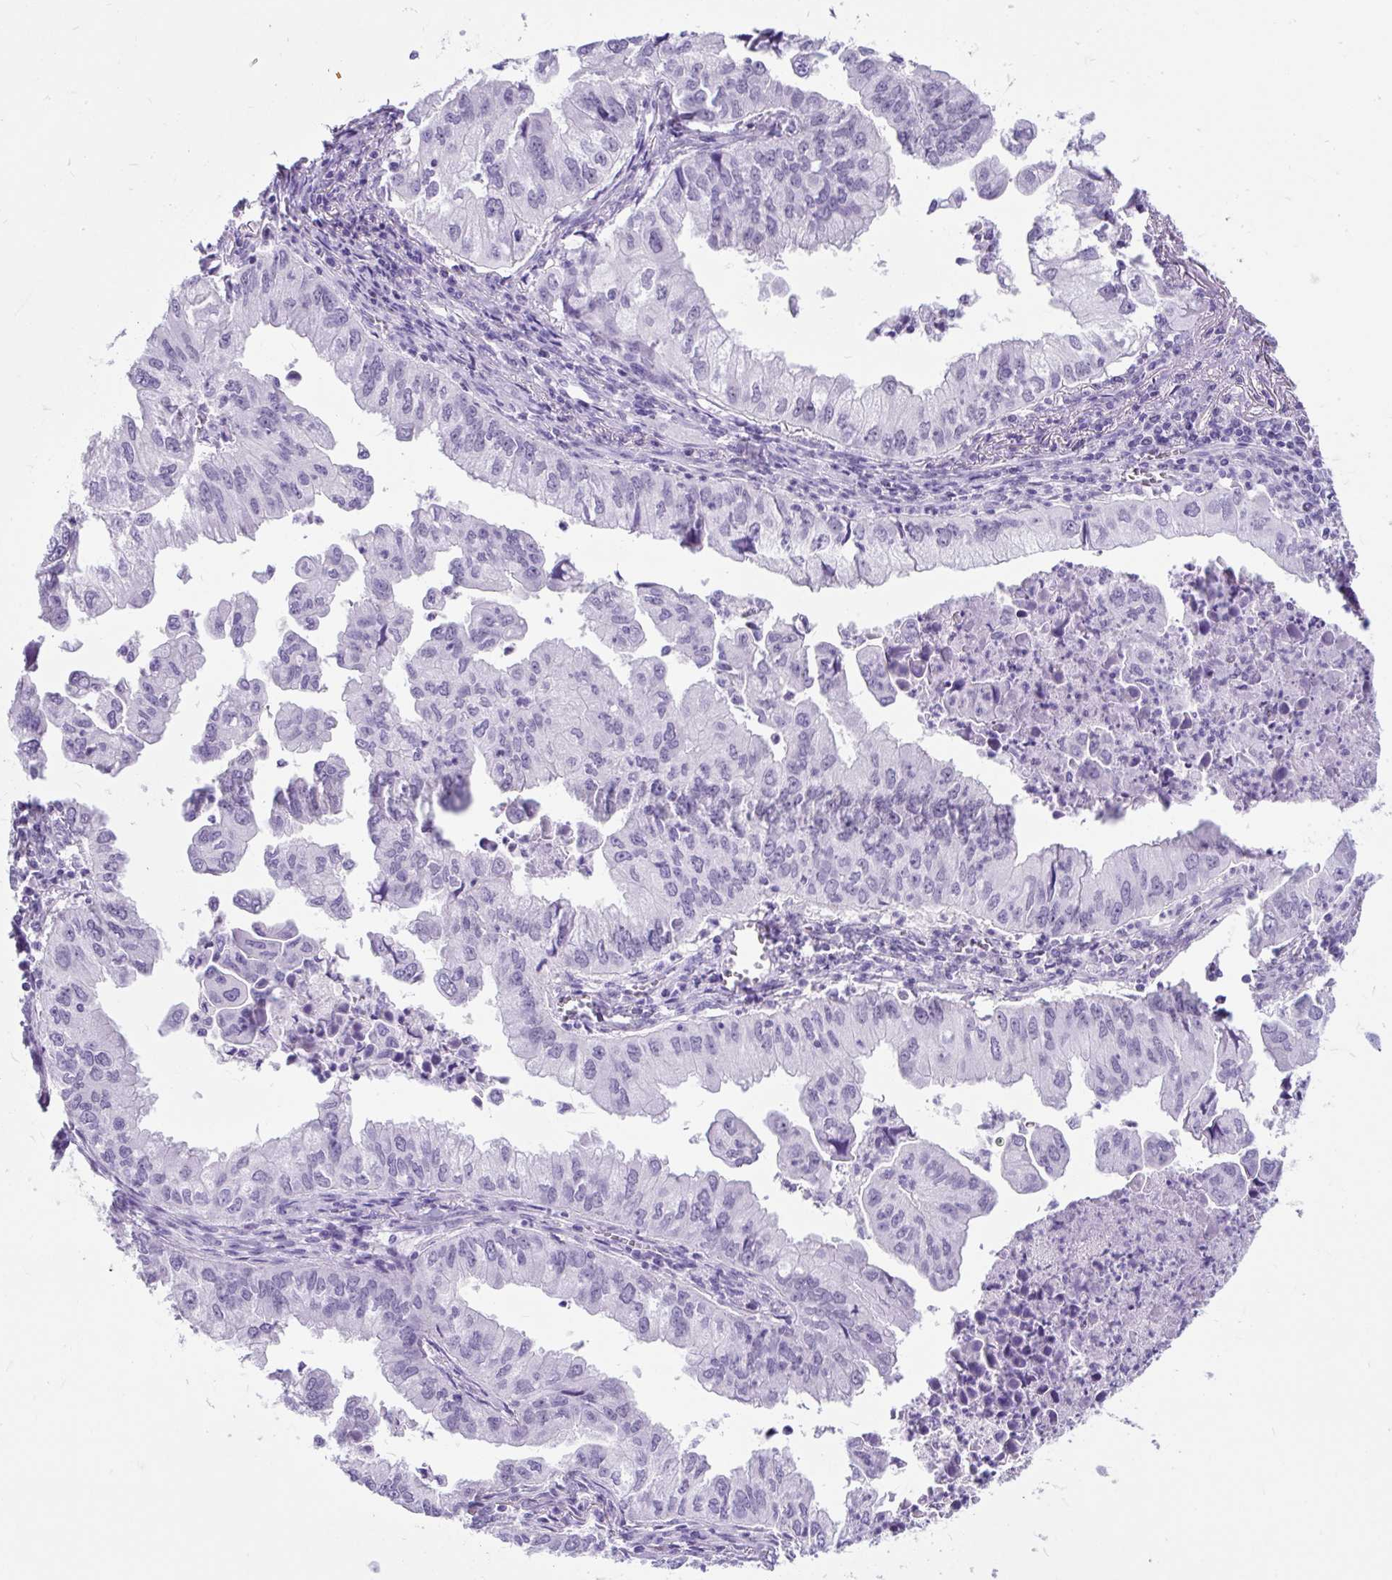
{"staining": {"intensity": "negative", "quantity": "none", "location": "none"}, "tissue": "lung cancer", "cell_type": "Tumor cells", "image_type": "cancer", "snomed": [{"axis": "morphology", "description": "Adenocarcinoma, NOS"}, {"axis": "topography", "description": "Lung"}], "caption": "This is an immunohistochemistry histopathology image of human lung adenocarcinoma. There is no staining in tumor cells.", "gene": "SCGB1A1", "patient": {"sex": "male", "age": 48}}